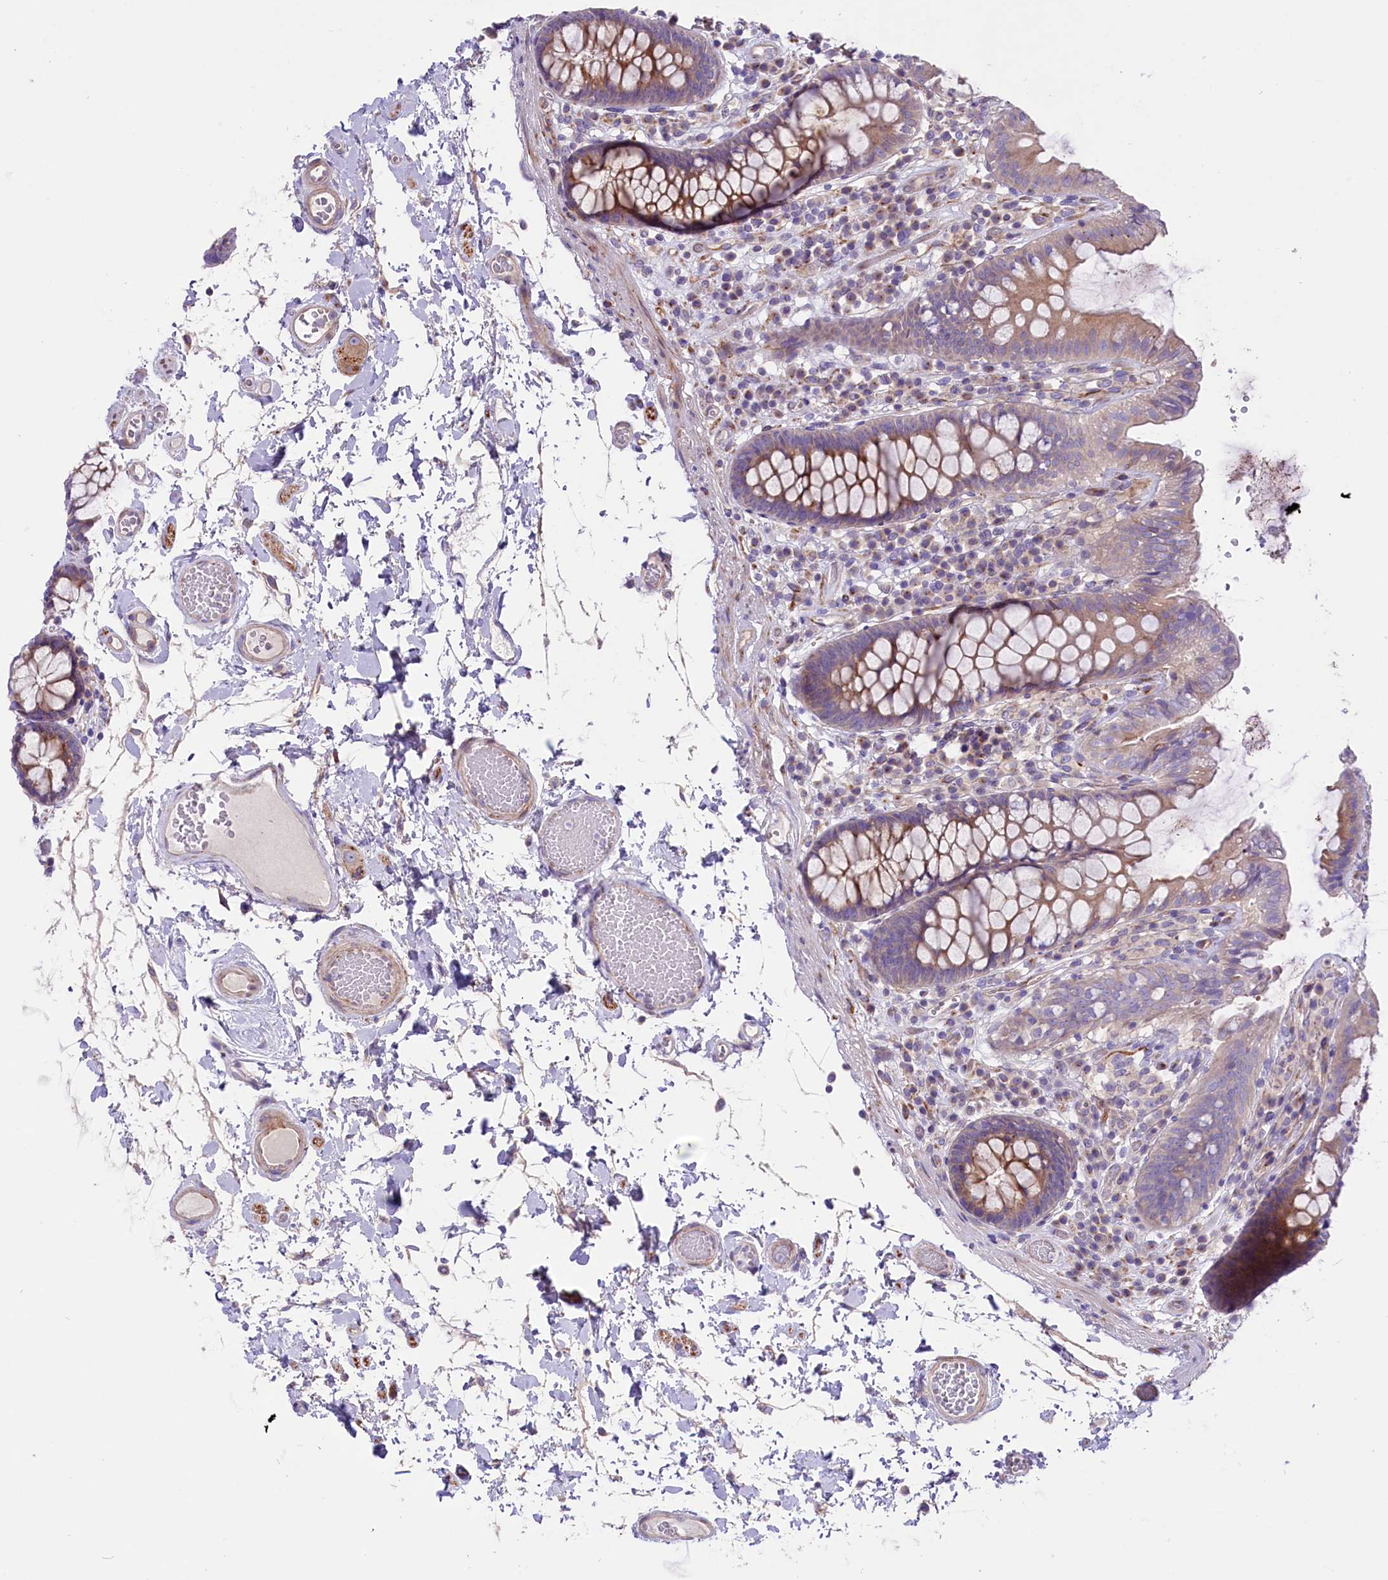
{"staining": {"intensity": "weak", "quantity": ">75%", "location": "cytoplasmic/membranous"}, "tissue": "colon", "cell_type": "Endothelial cells", "image_type": "normal", "snomed": [{"axis": "morphology", "description": "Normal tissue, NOS"}, {"axis": "topography", "description": "Colon"}], "caption": "Immunohistochemistry (IHC) staining of unremarkable colon, which displays low levels of weak cytoplasmic/membranous staining in about >75% of endothelial cells indicating weak cytoplasmic/membranous protein staining. The staining was performed using DAB (brown) for protein detection and nuclei were counterstained in hematoxylin (blue).", "gene": "CD99L2", "patient": {"sex": "male", "age": 84}}